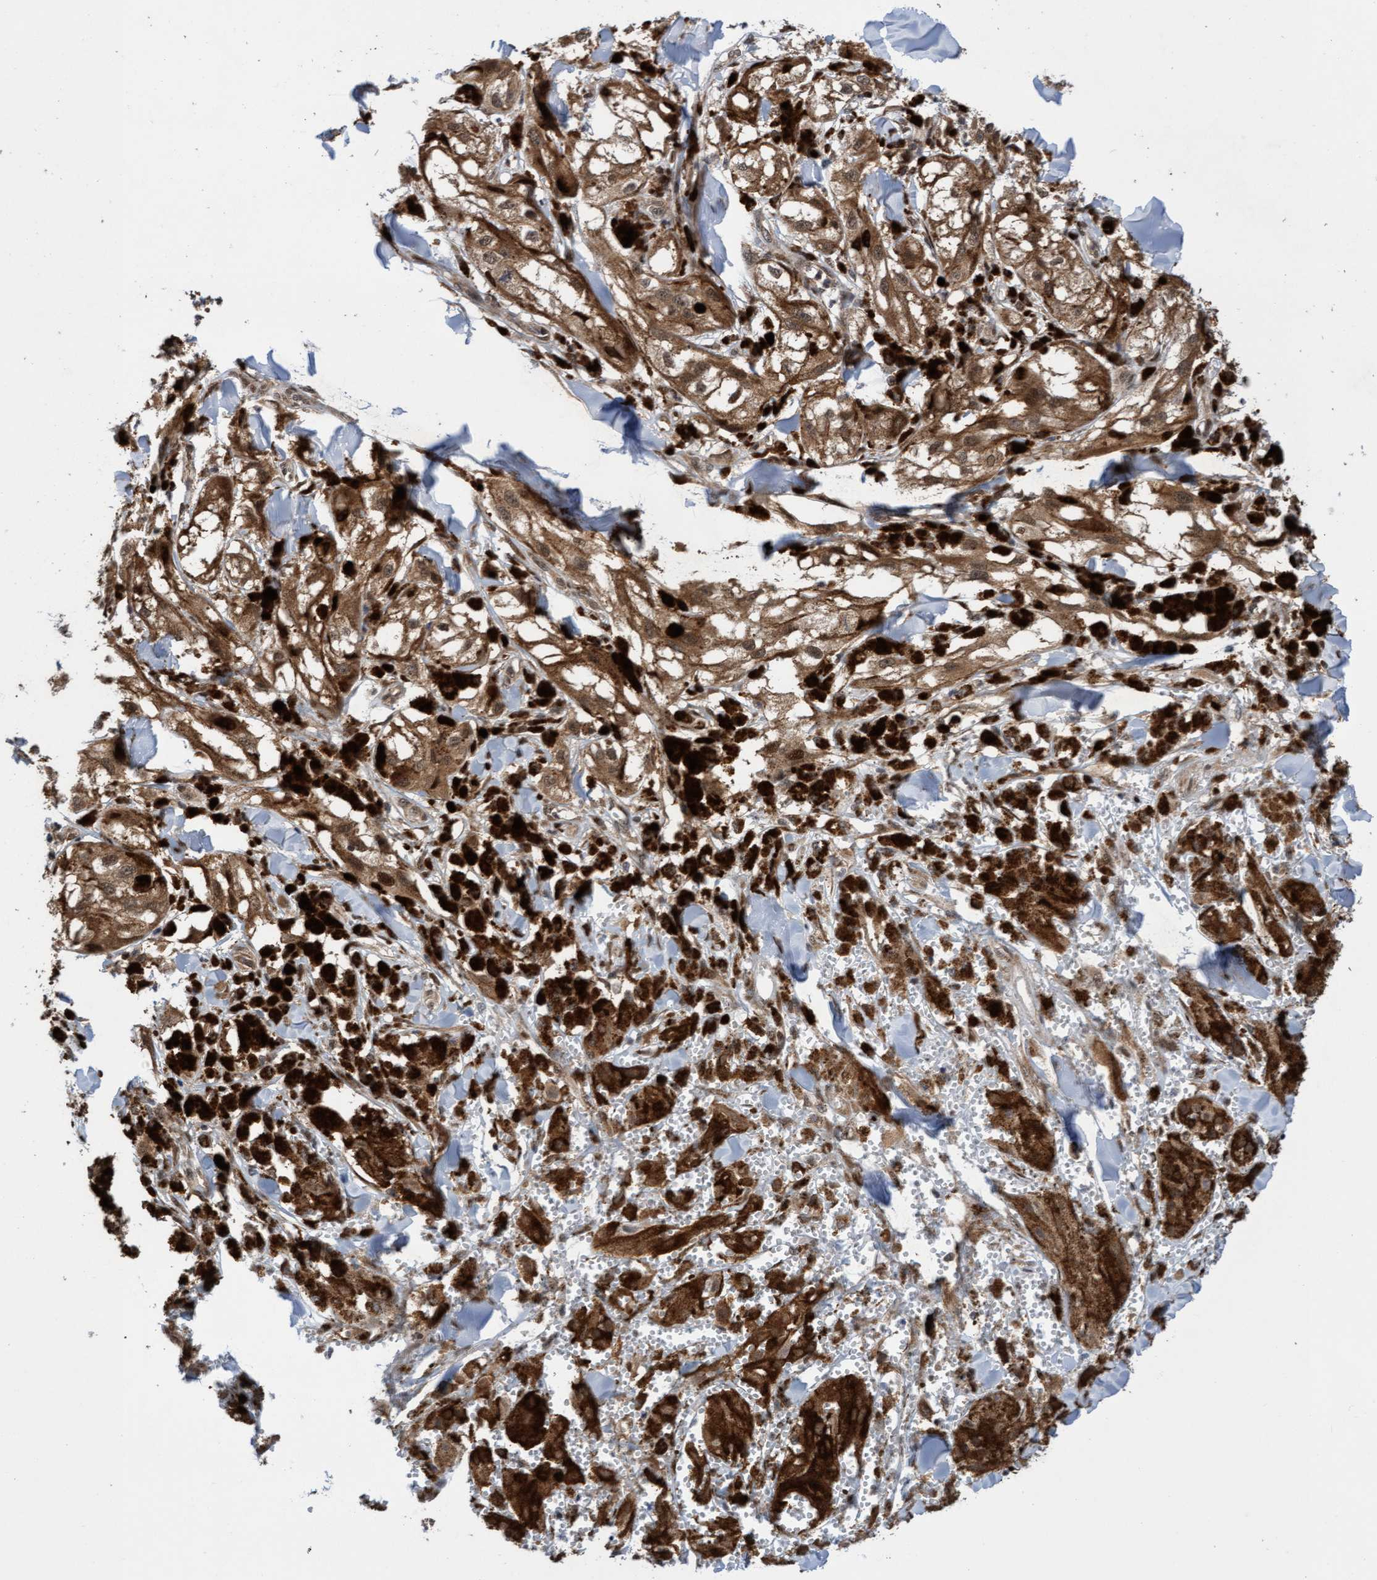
{"staining": {"intensity": "moderate", "quantity": ">75%", "location": "cytoplasmic/membranous"}, "tissue": "melanoma", "cell_type": "Tumor cells", "image_type": "cancer", "snomed": [{"axis": "morphology", "description": "Malignant melanoma, NOS"}, {"axis": "topography", "description": "Skin"}], "caption": "IHC staining of malignant melanoma, which exhibits medium levels of moderate cytoplasmic/membranous expression in approximately >75% of tumor cells indicating moderate cytoplasmic/membranous protein expression. The staining was performed using DAB (brown) for protein detection and nuclei were counterstained in hematoxylin (blue).", "gene": "ITFG1", "patient": {"sex": "male", "age": 88}}